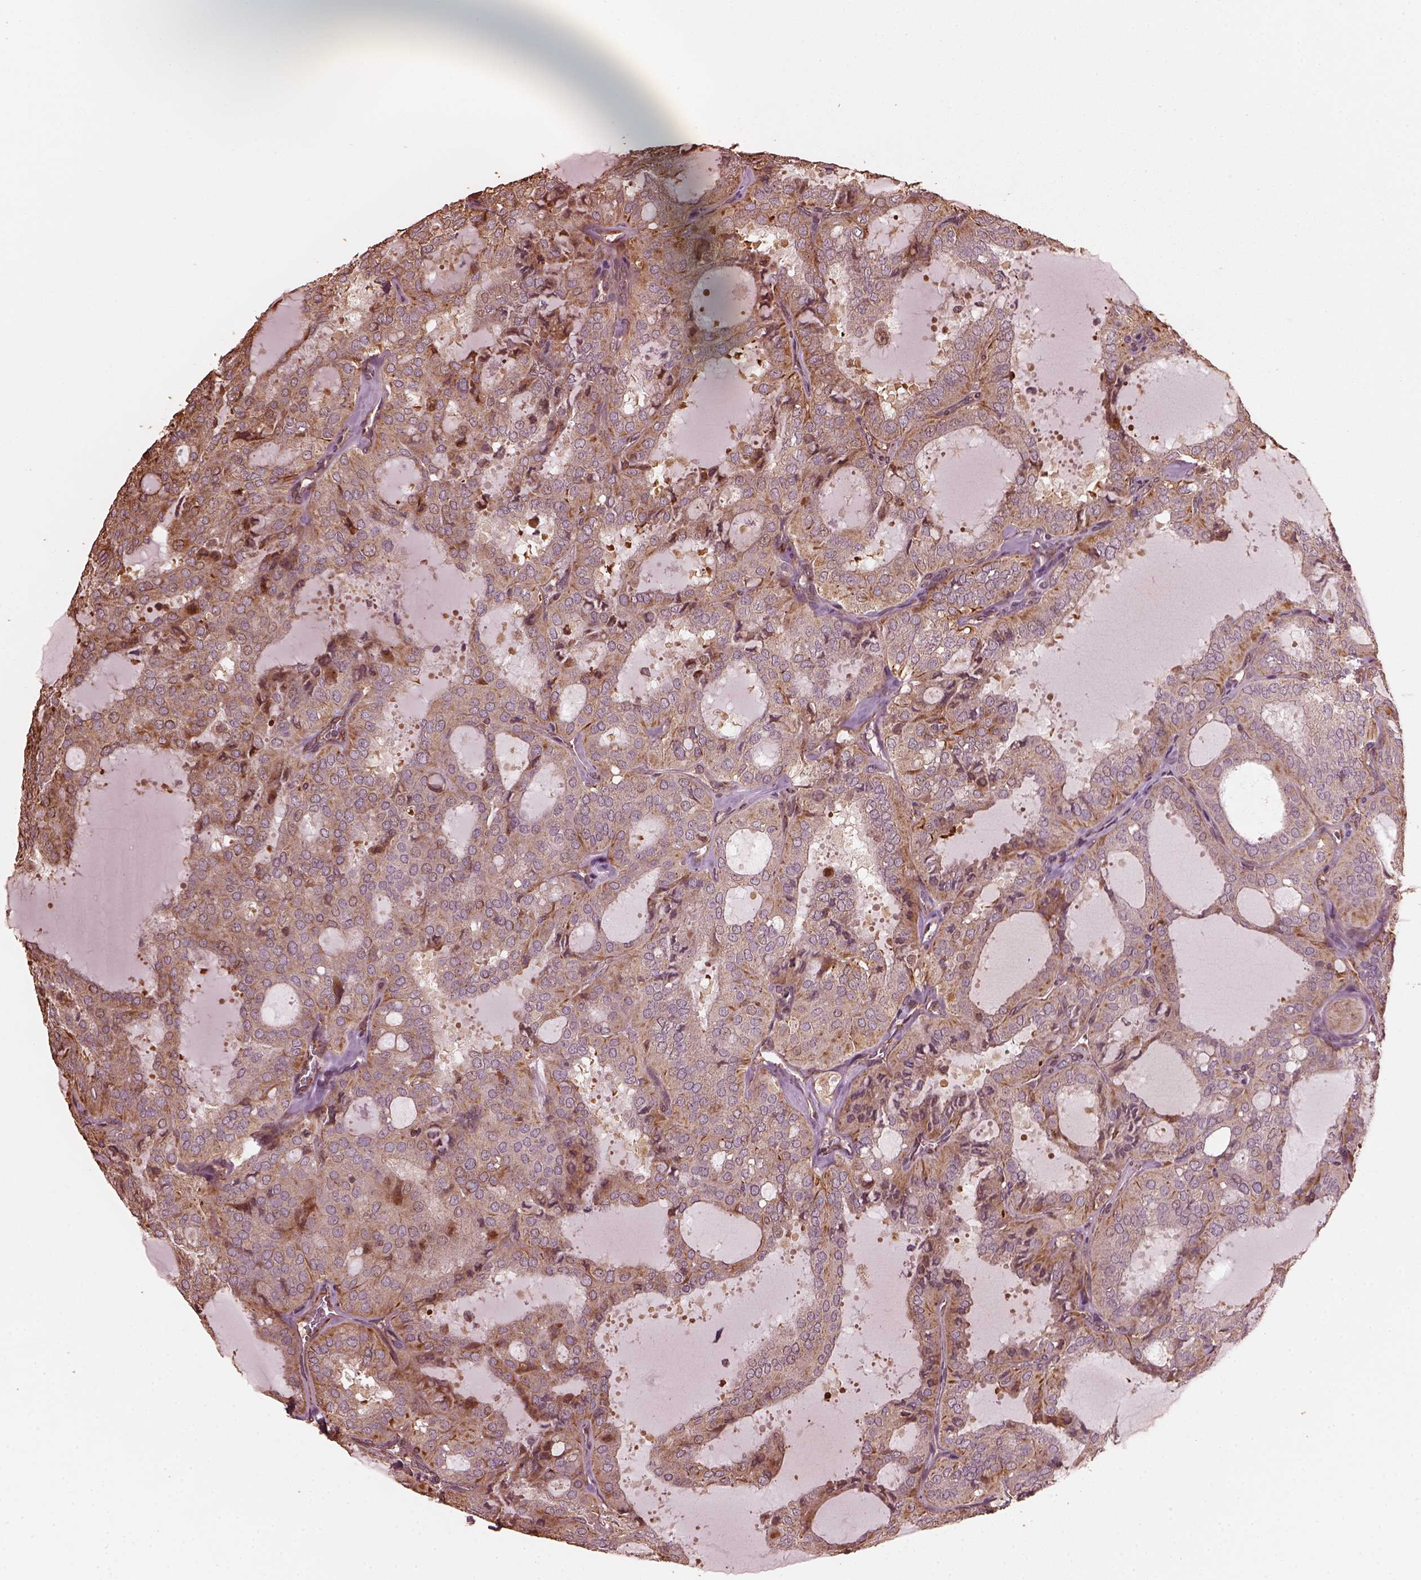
{"staining": {"intensity": "moderate", "quantity": "<25%", "location": "cytoplasmic/membranous"}, "tissue": "thyroid cancer", "cell_type": "Tumor cells", "image_type": "cancer", "snomed": [{"axis": "morphology", "description": "Follicular adenoma carcinoma, NOS"}, {"axis": "topography", "description": "Thyroid gland"}], "caption": "Immunohistochemistry of thyroid follicular adenoma carcinoma shows low levels of moderate cytoplasmic/membranous staining in approximately <25% of tumor cells.", "gene": "GTPBP1", "patient": {"sex": "male", "age": 75}}